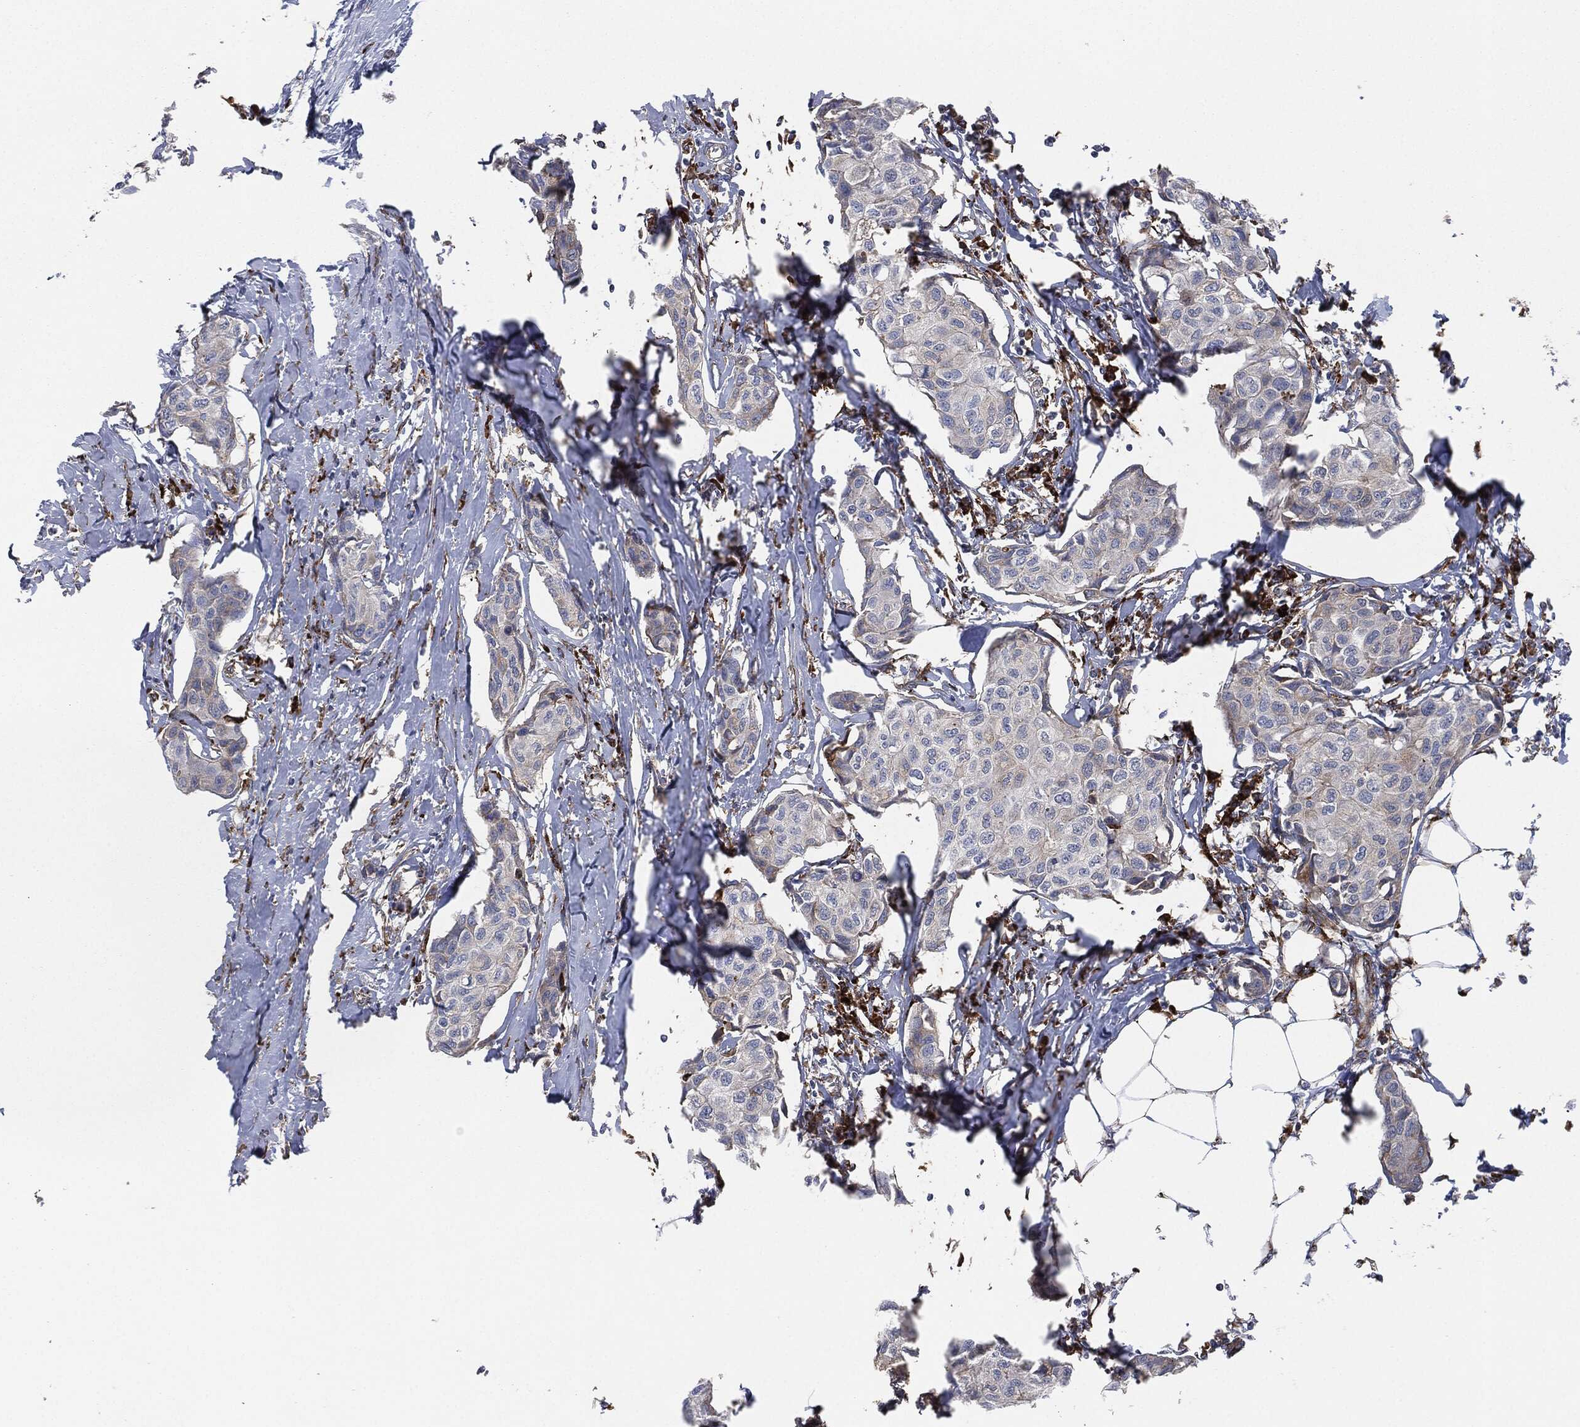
{"staining": {"intensity": "negative", "quantity": "none", "location": "none"}, "tissue": "breast cancer", "cell_type": "Tumor cells", "image_type": "cancer", "snomed": [{"axis": "morphology", "description": "Duct carcinoma"}, {"axis": "topography", "description": "Breast"}], "caption": "Tumor cells show no significant staining in breast cancer (intraductal carcinoma).", "gene": "CALR", "patient": {"sex": "female", "age": 80}}